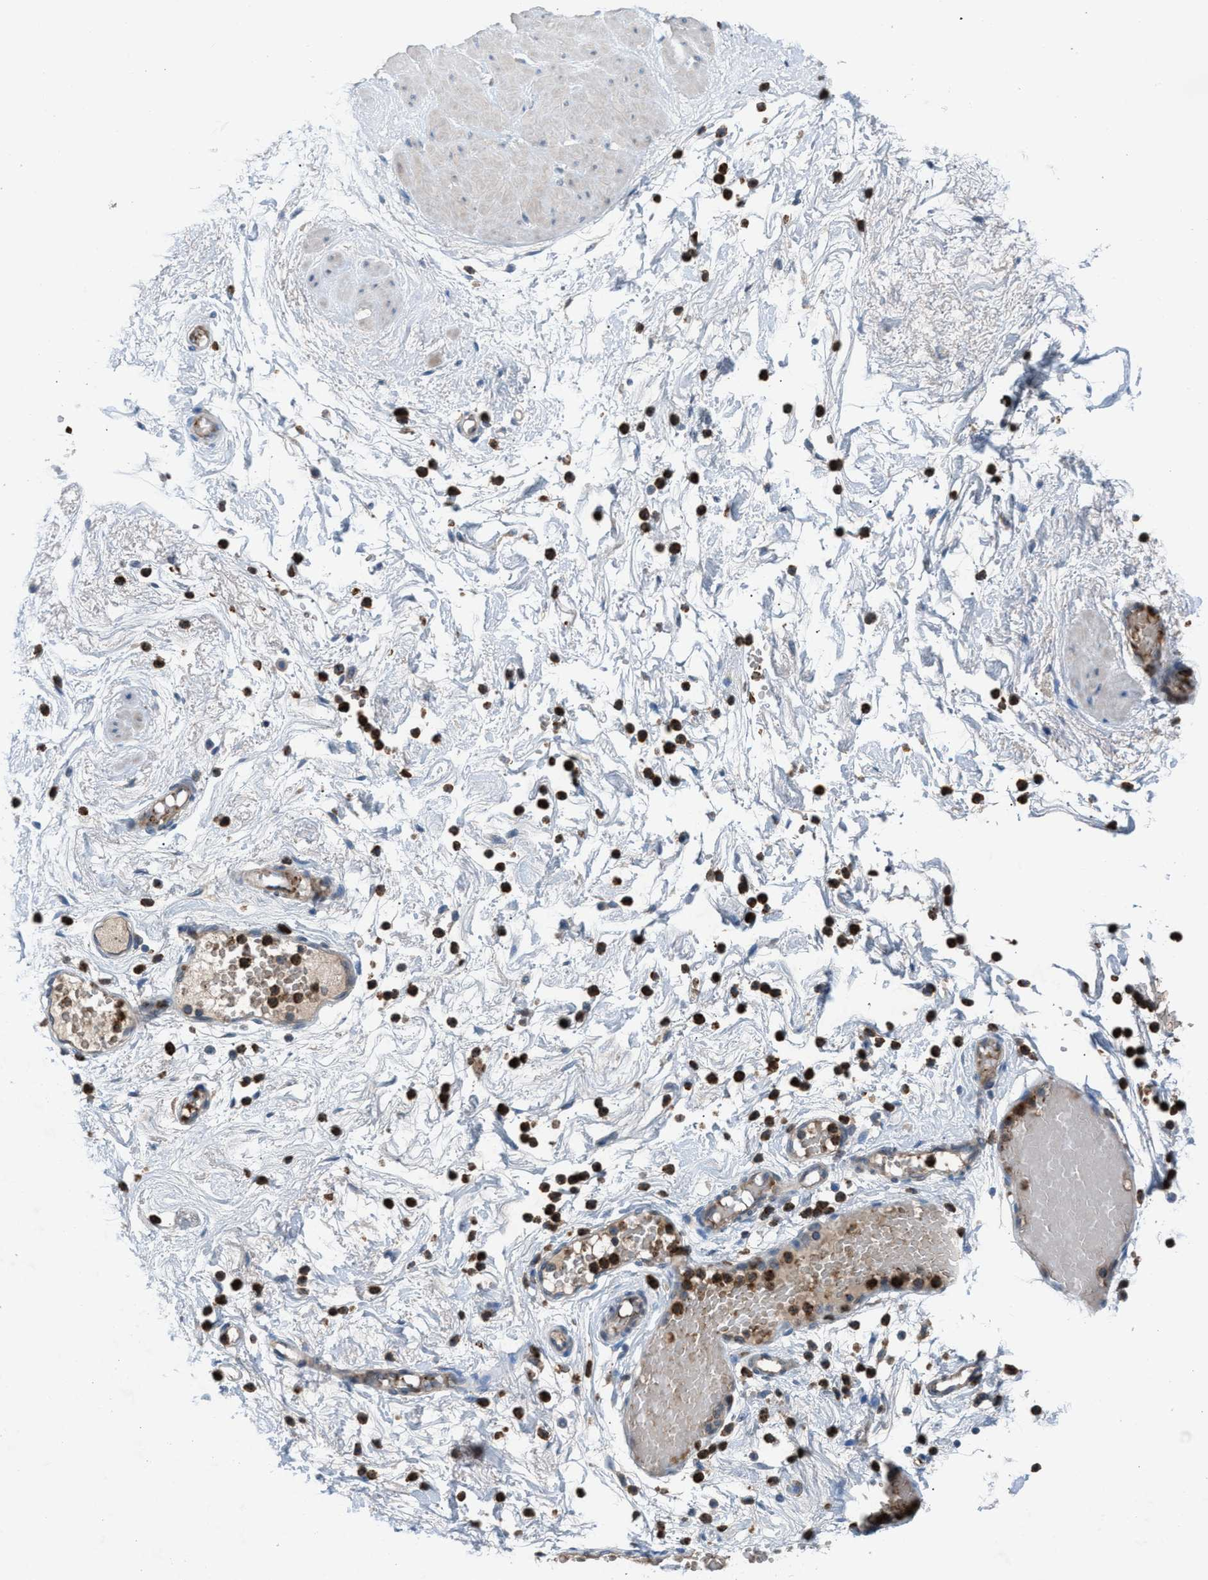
{"staining": {"intensity": "negative", "quantity": "none", "location": "none"}, "tissue": "adipose tissue", "cell_type": "Adipocytes", "image_type": "normal", "snomed": [{"axis": "morphology", "description": "Normal tissue, NOS"}, {"axis": "topography", "description": "Soft tissue"}, {"axis": "topography", "description": "Vascular tissue"}], "caption": "High magnification brightfield microscopy of unremarkable adipose tissue stained with DAB (brown) and counterstained with hematoxylin (blue): adipocytes show no significant staining.", "gene": "CFAP77", "patient": {"sex": "female", "age": 35}}